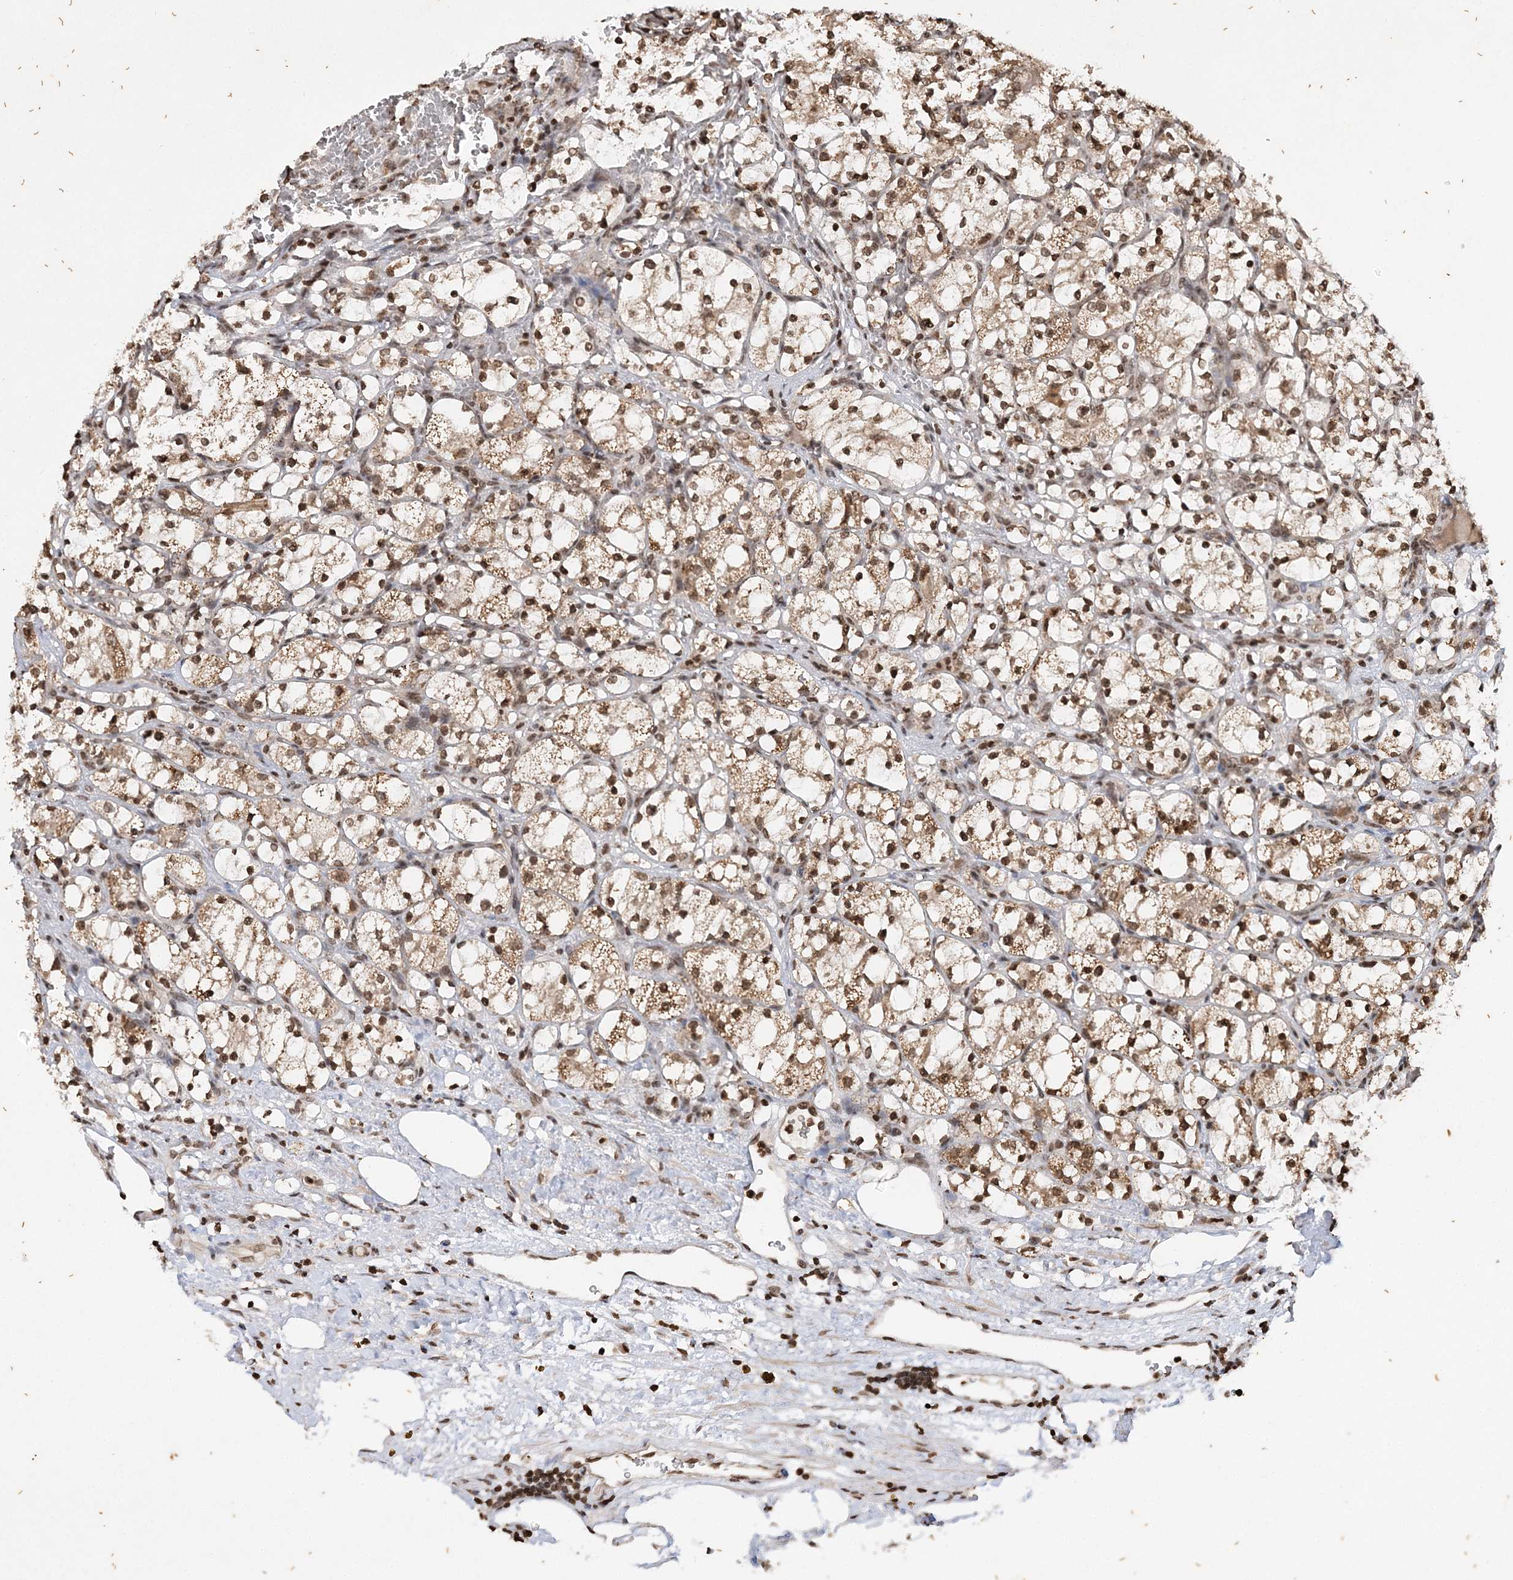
{"staining": {"intensity": "moderate", "quantity": ">75%", "location": "cytoplasmic/membranous,nuclear"}, "tissue": "renal cancer", "cell_type": "Tumor cells", "image_type": "cancer", "snomed": [{"axis": "morphology", "description": "Adenocarcinoma, NOS"}, {"axis": "topography", "description": "Kidney"}], "caption": "Human adenocarcinoma (renal) stained with a brown dye exhibits moderate cytoplasmic/membranous and nuclear positive staining in approximately >75% of tumor cells.", "gene": "NEDD9", "patient": {"sex": "female", "age": 69}}